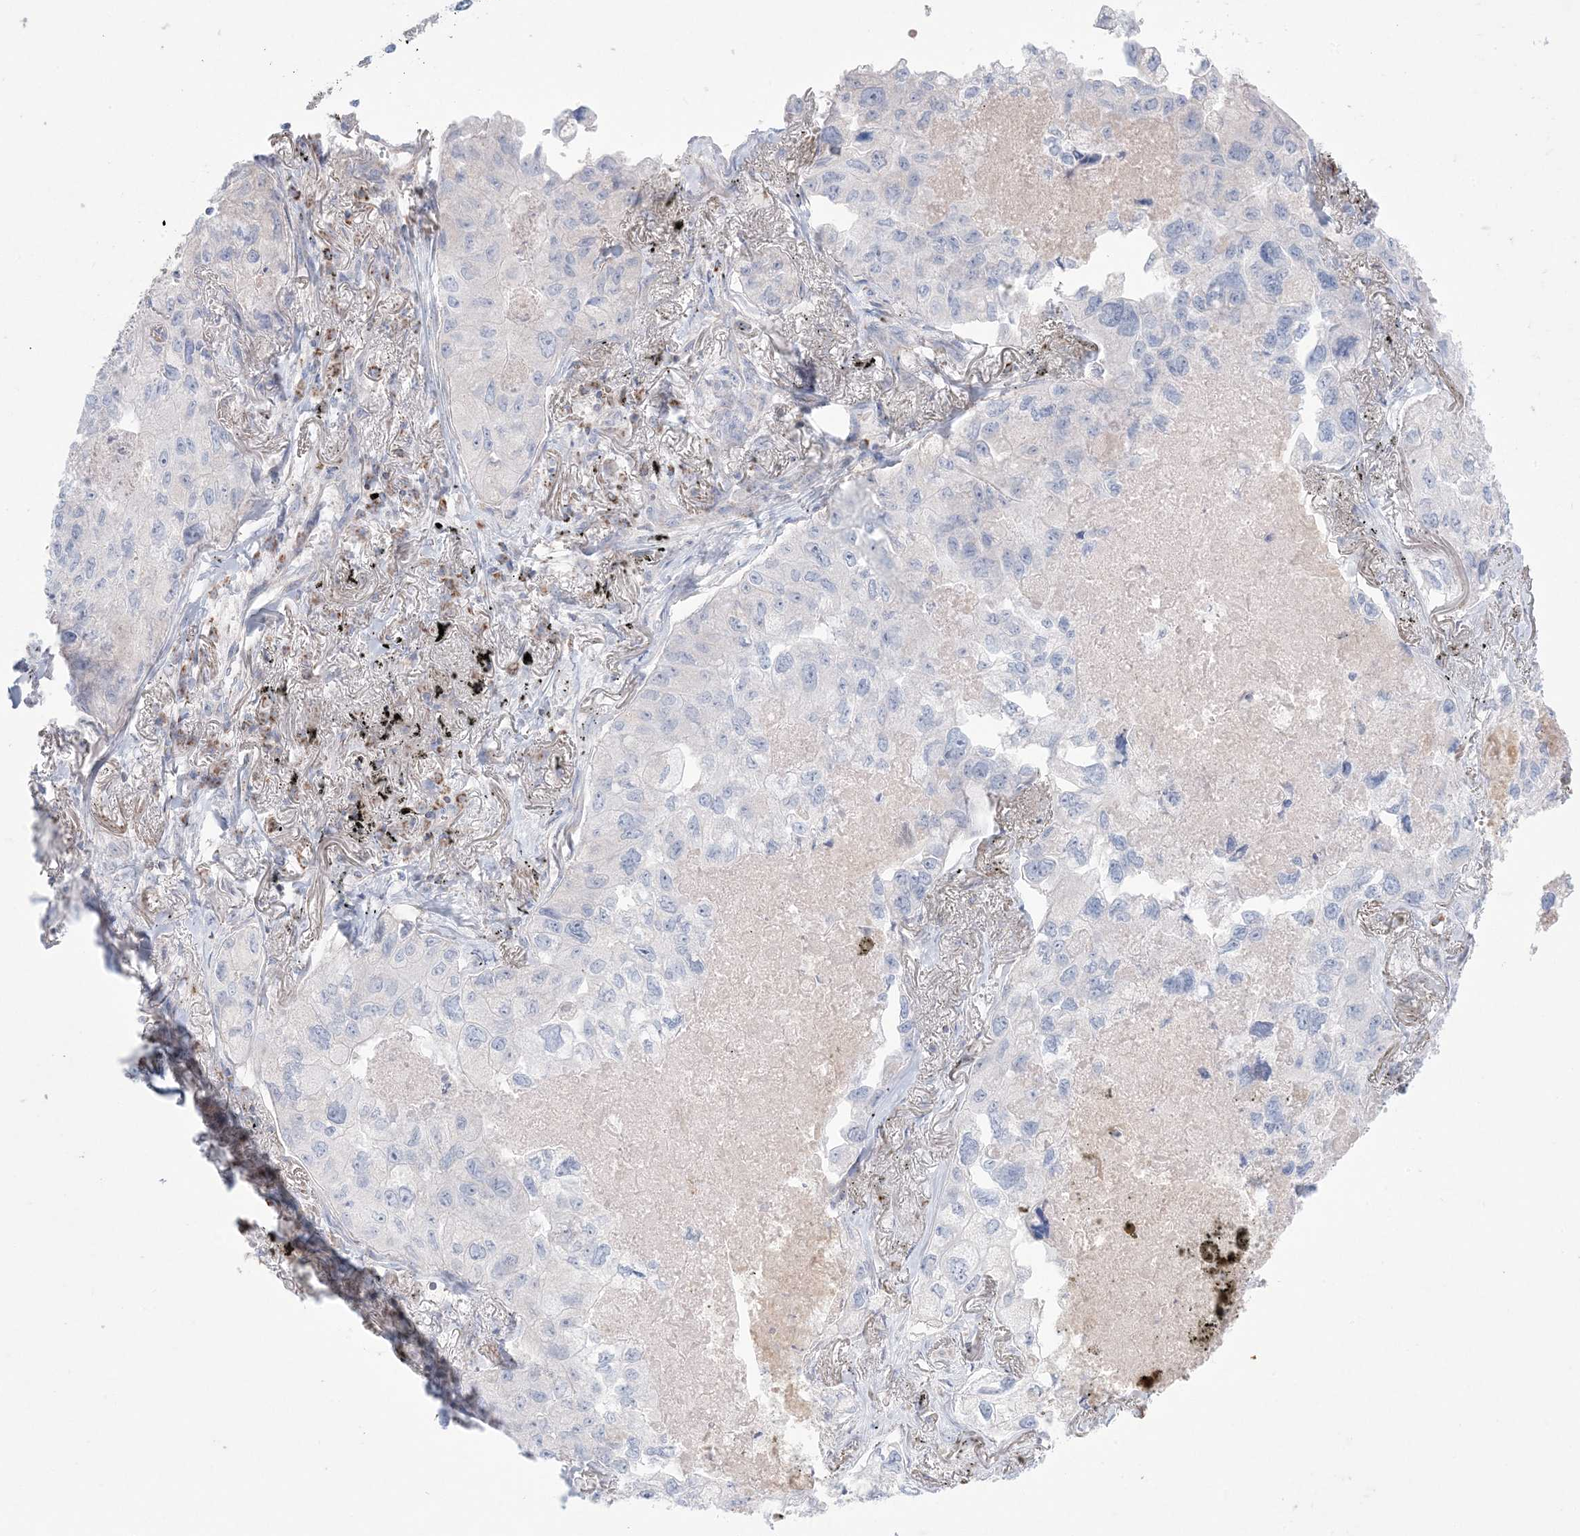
{"staining": {"intensity": "negative", "quantity": "none", "location": "none"}, "tissue": "lung cancer", "cell_type": "Tumor cells", "image_type": "cancer", "snomed": [{"axis": "morphology", "description": "Adenocarcinoma, NOS"}, {"axis": "topography", "description": "Lung"}], "caption": "Tumor cells are negative for protein expression in human lung adenocarcinoma.", "gene": "KCTD6", "patient": {"sex": "male", "age": 65}}